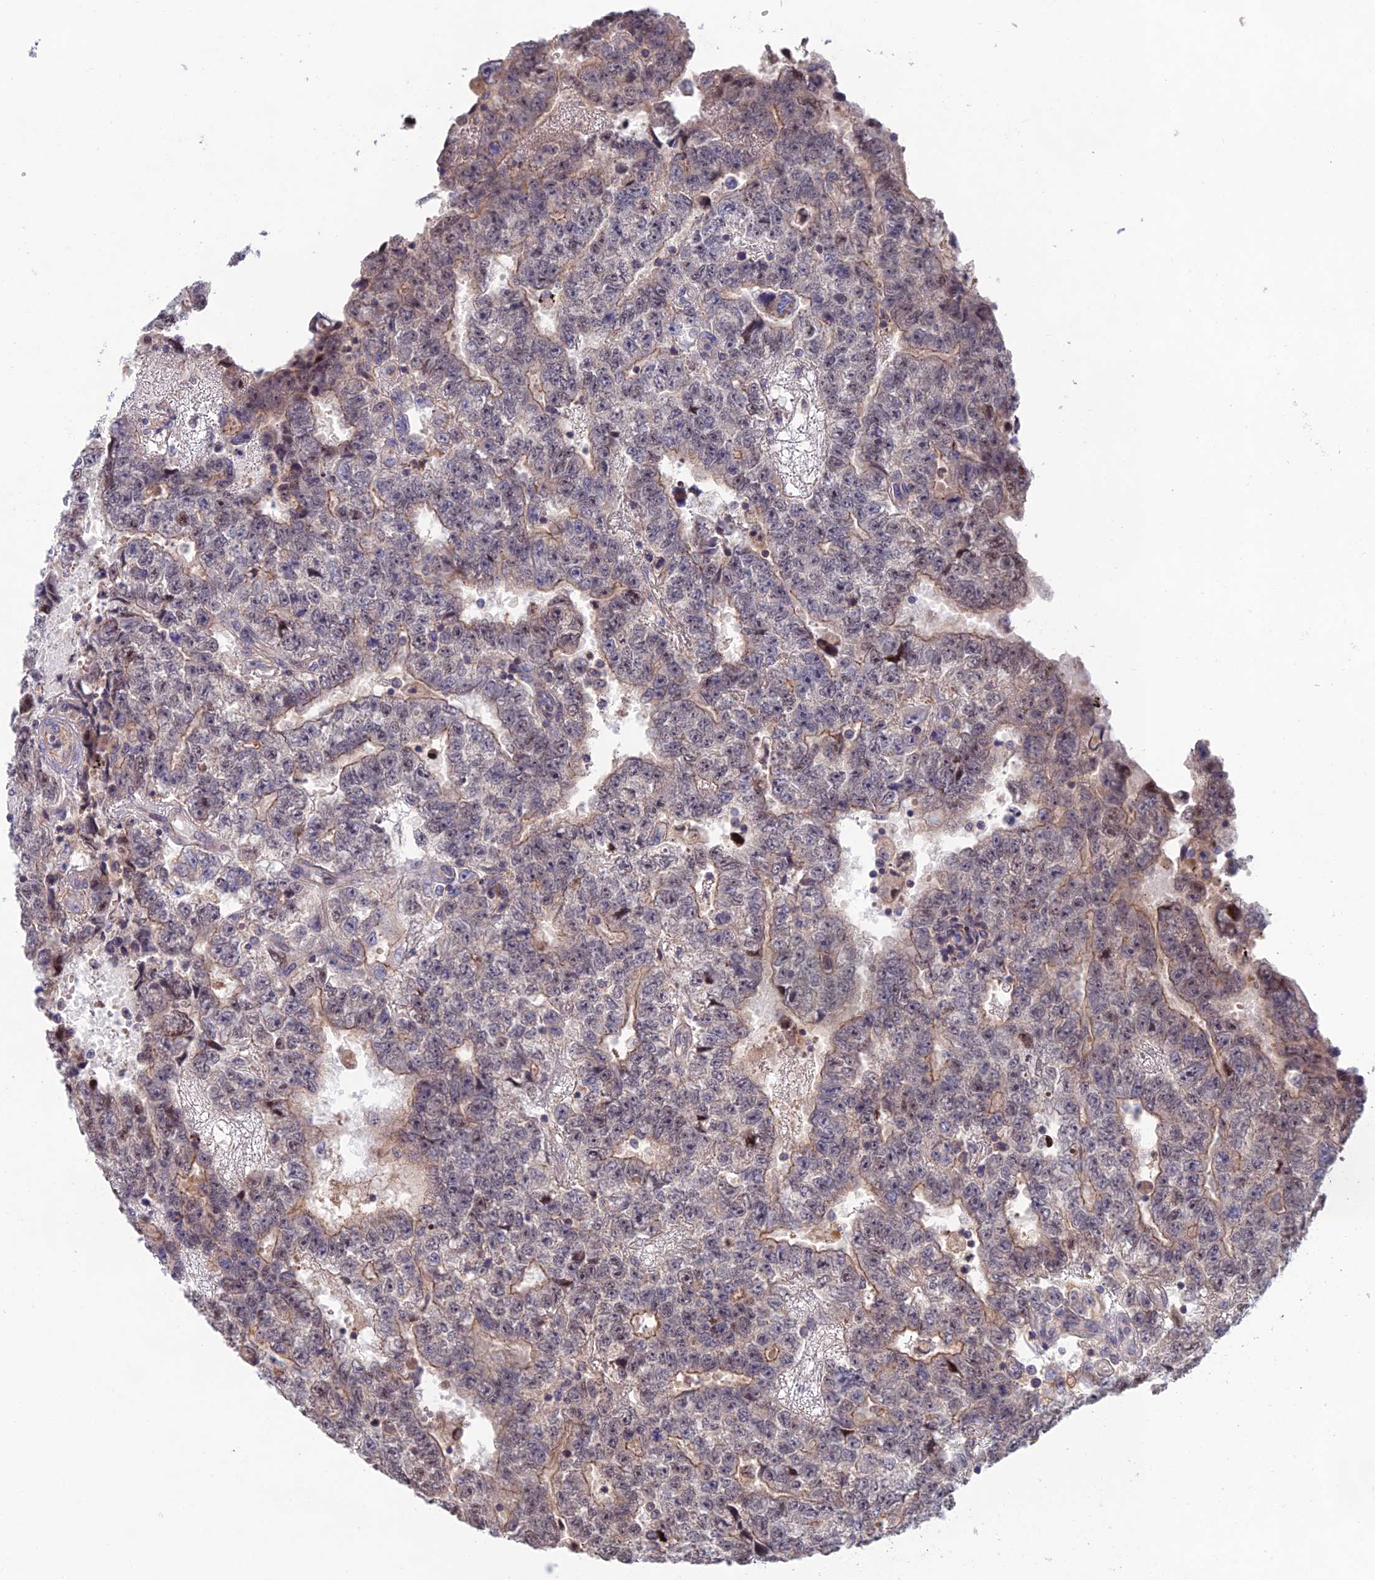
{"staining": {"intensity": "moderate", "quantity": "<25%", "location": "cytoplasmic/membranous"}, "tissue": "testis cancer", "cell_type": "Tumor cells", "image_type": "cancer", "snomed": [{"axis": "morphology", "description": "Carcinoma, Embryonal, NOS"}, {"axis": "topography", "description": "Testis"}], "caption": "Protein expression analysis of testis embryonal carcinoma shows moderate cytoplasmic/membranous staining in approximately <25% of tumor cells.", "gene": "USP37", "patient": {"sex": "male", "age": 25}}